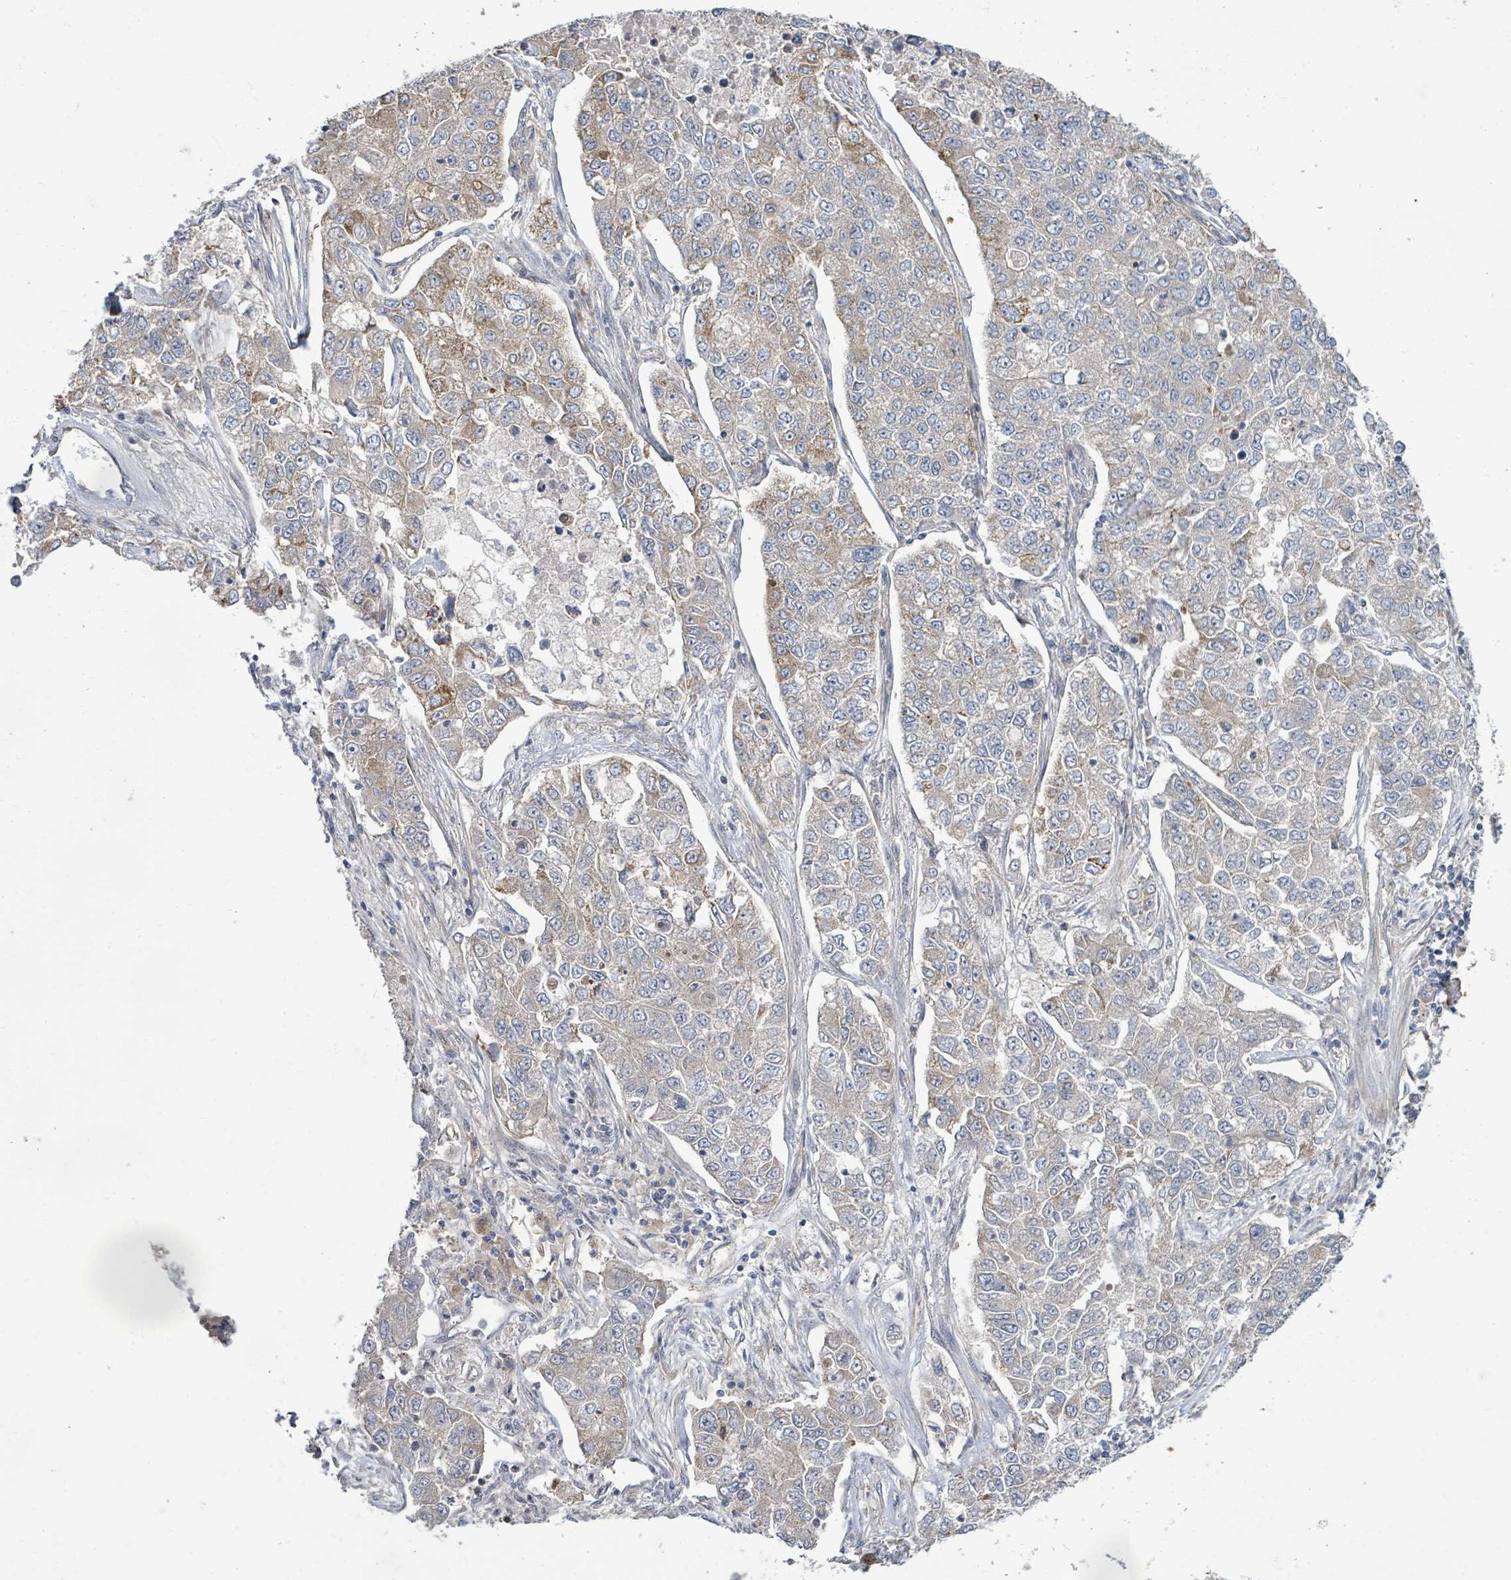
{"staining": {"intensity": "moderate", "quantity": "<25%", "location": "cytoplasmic/membranous"}, "tissue": "lung cancer", "cell_type": "Tumor cells", "image_type": "cancer", "snomed": [{"axis": "morphology", "description": "Adenocarcinoma, NOS"}, {"axis": "topography", "description": "Lung"}], "caption": "The photomicrograph reveals immunohistochemical staining of adenocarcinoma (lung). There is moderate cytoplasmic/membranous positivity is identified in approximately <25% of tumor cells. The staining was performed using DAB (3,3'-diaminobenzidine) to visualize the protein expression in brown, while the nuclei were stained in blue with hematoxylin (Magnification: 20x).", "gene": "KBTBD11", "patient": {"sex": "male", "age": 49}}